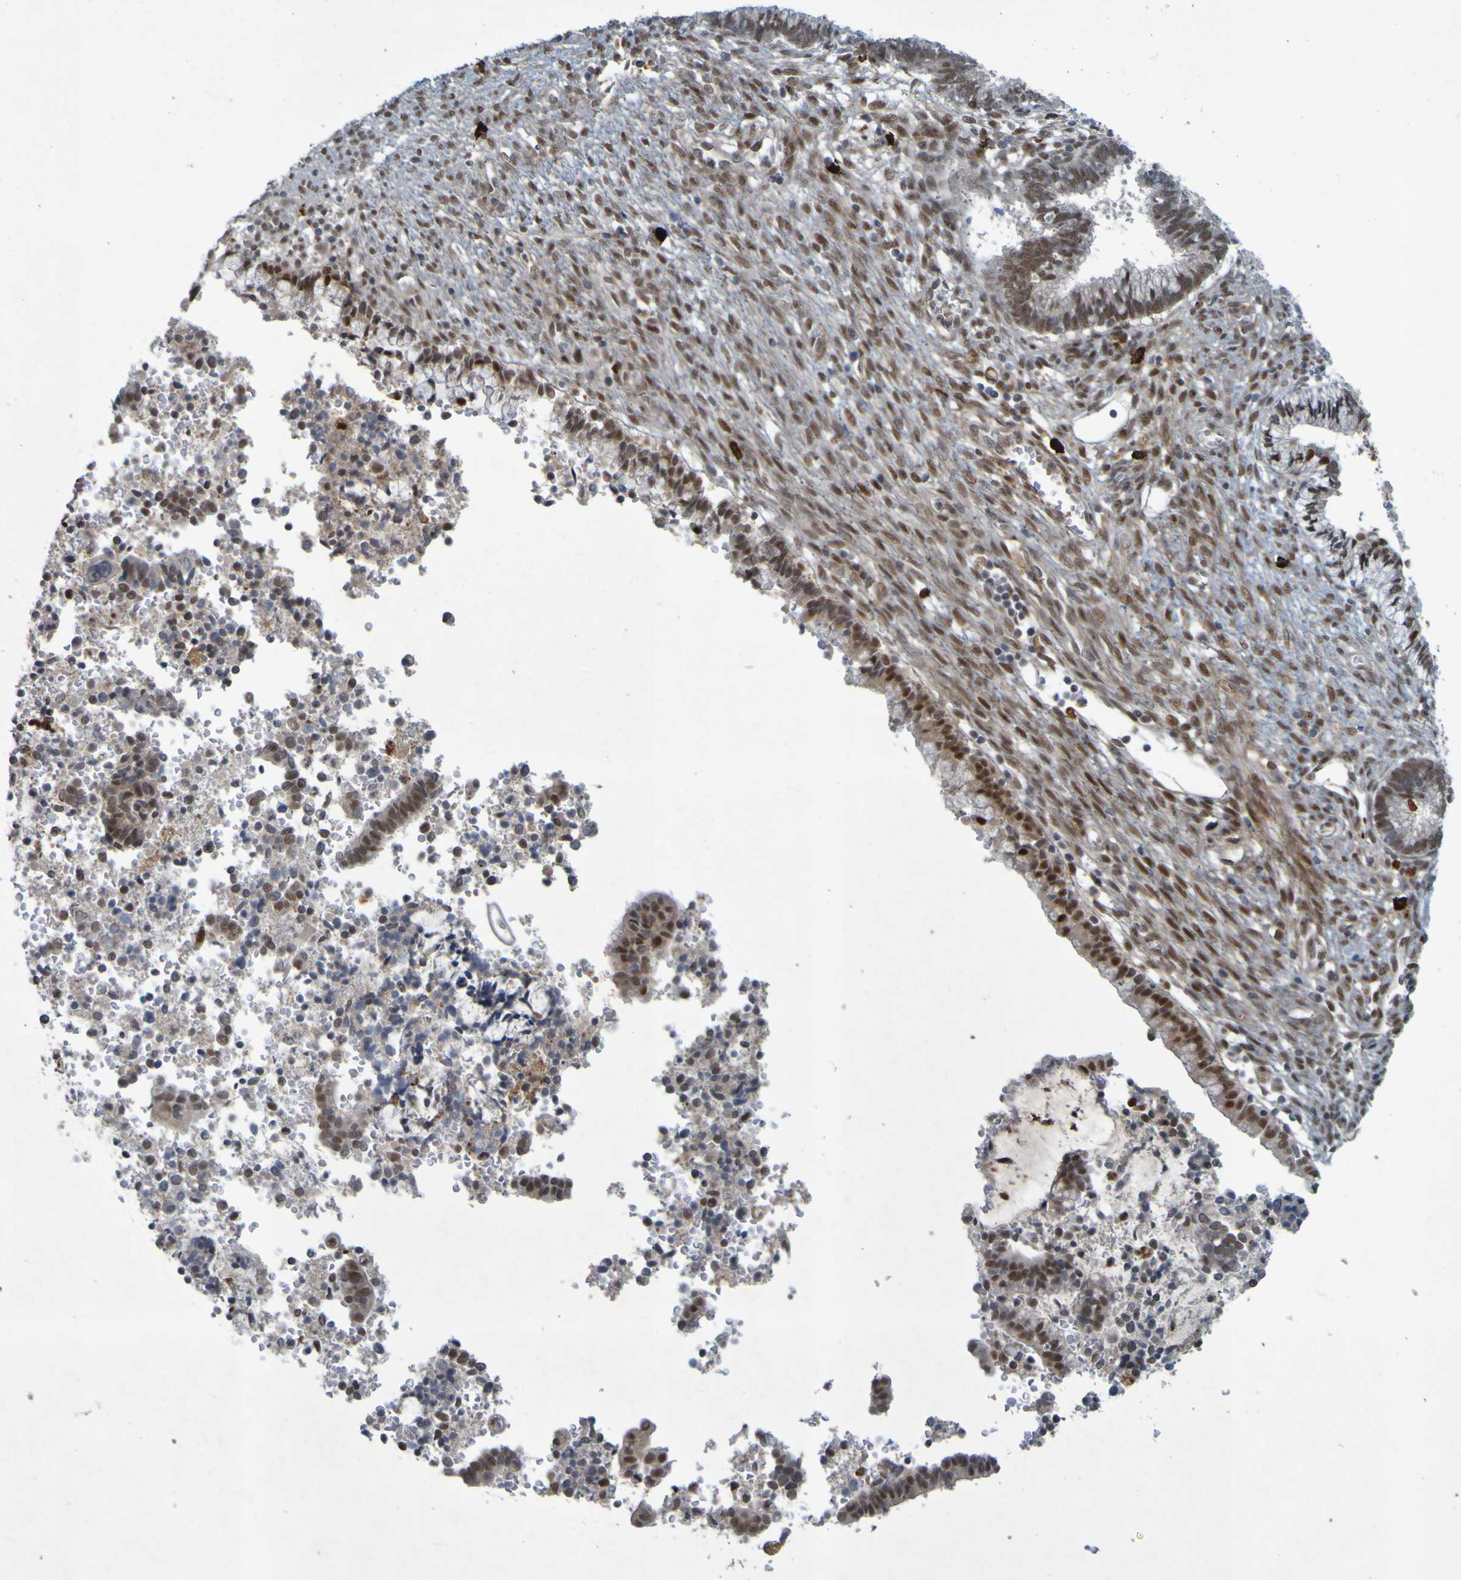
{"staining": {"intensity": "strong", "quantity": ">75%", "location": "nuclear"}, "tissue": "cervical cancer", "cell_type": "Tumor cells", "image_type": "cancer", "snomed": [{"axis": "morphology", "description": "Adenocarcinoma, NOS"}, {"axis": "topography", "description": "Cervix"}], "caption": "This histopathology image demonstrates cervical adenocarcinoma stained with immunohistochemistry to label a protein in brown. The nuclear of tumor cells show strong positivity for the protein. Nuclei are counter-stained blue.", "gene": "MCPH1", "patient": {"sex": "female", "age": 44}}